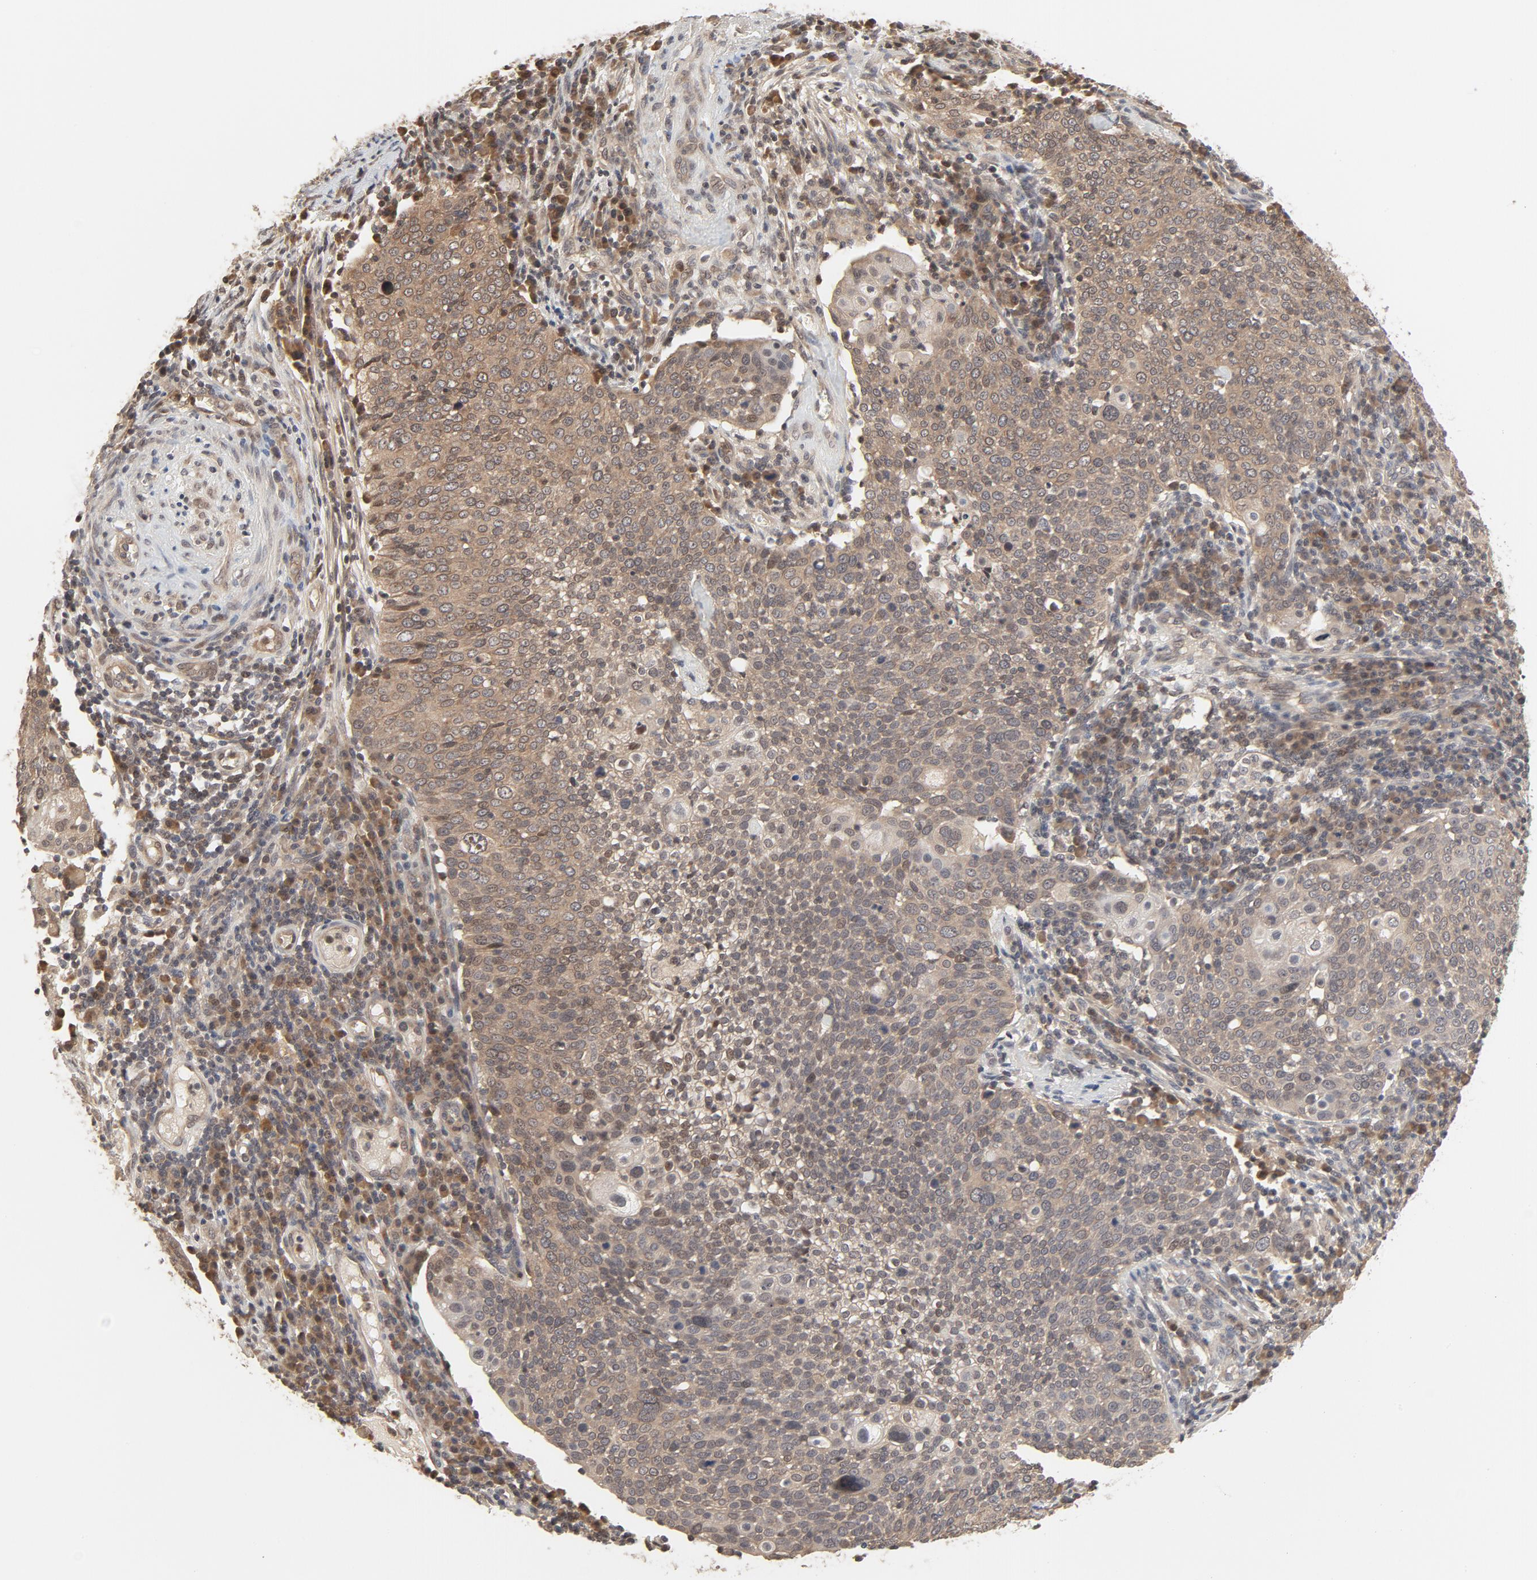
{"staining": {"intensity": "weak", "quantity": ">75%", "location": "cytoplasmic/membranous,nuclear"}, "tissue": "cervical cancer", "cell_type": "Tumor cells", "image_type": "cancer", "snomed": [{"axis": "morphology", "description": "Squamous cell carcinoma, NOS"}, {"axis": "topography", "description": "Cervix"}], "caption": "A brown stain labels weak cytoplasmic/membranous and nuclear positivity of a protein in cervical cancer tumor cells.", "gene": "NEDD8", "patient": {"sex": "female", "age": 40}}